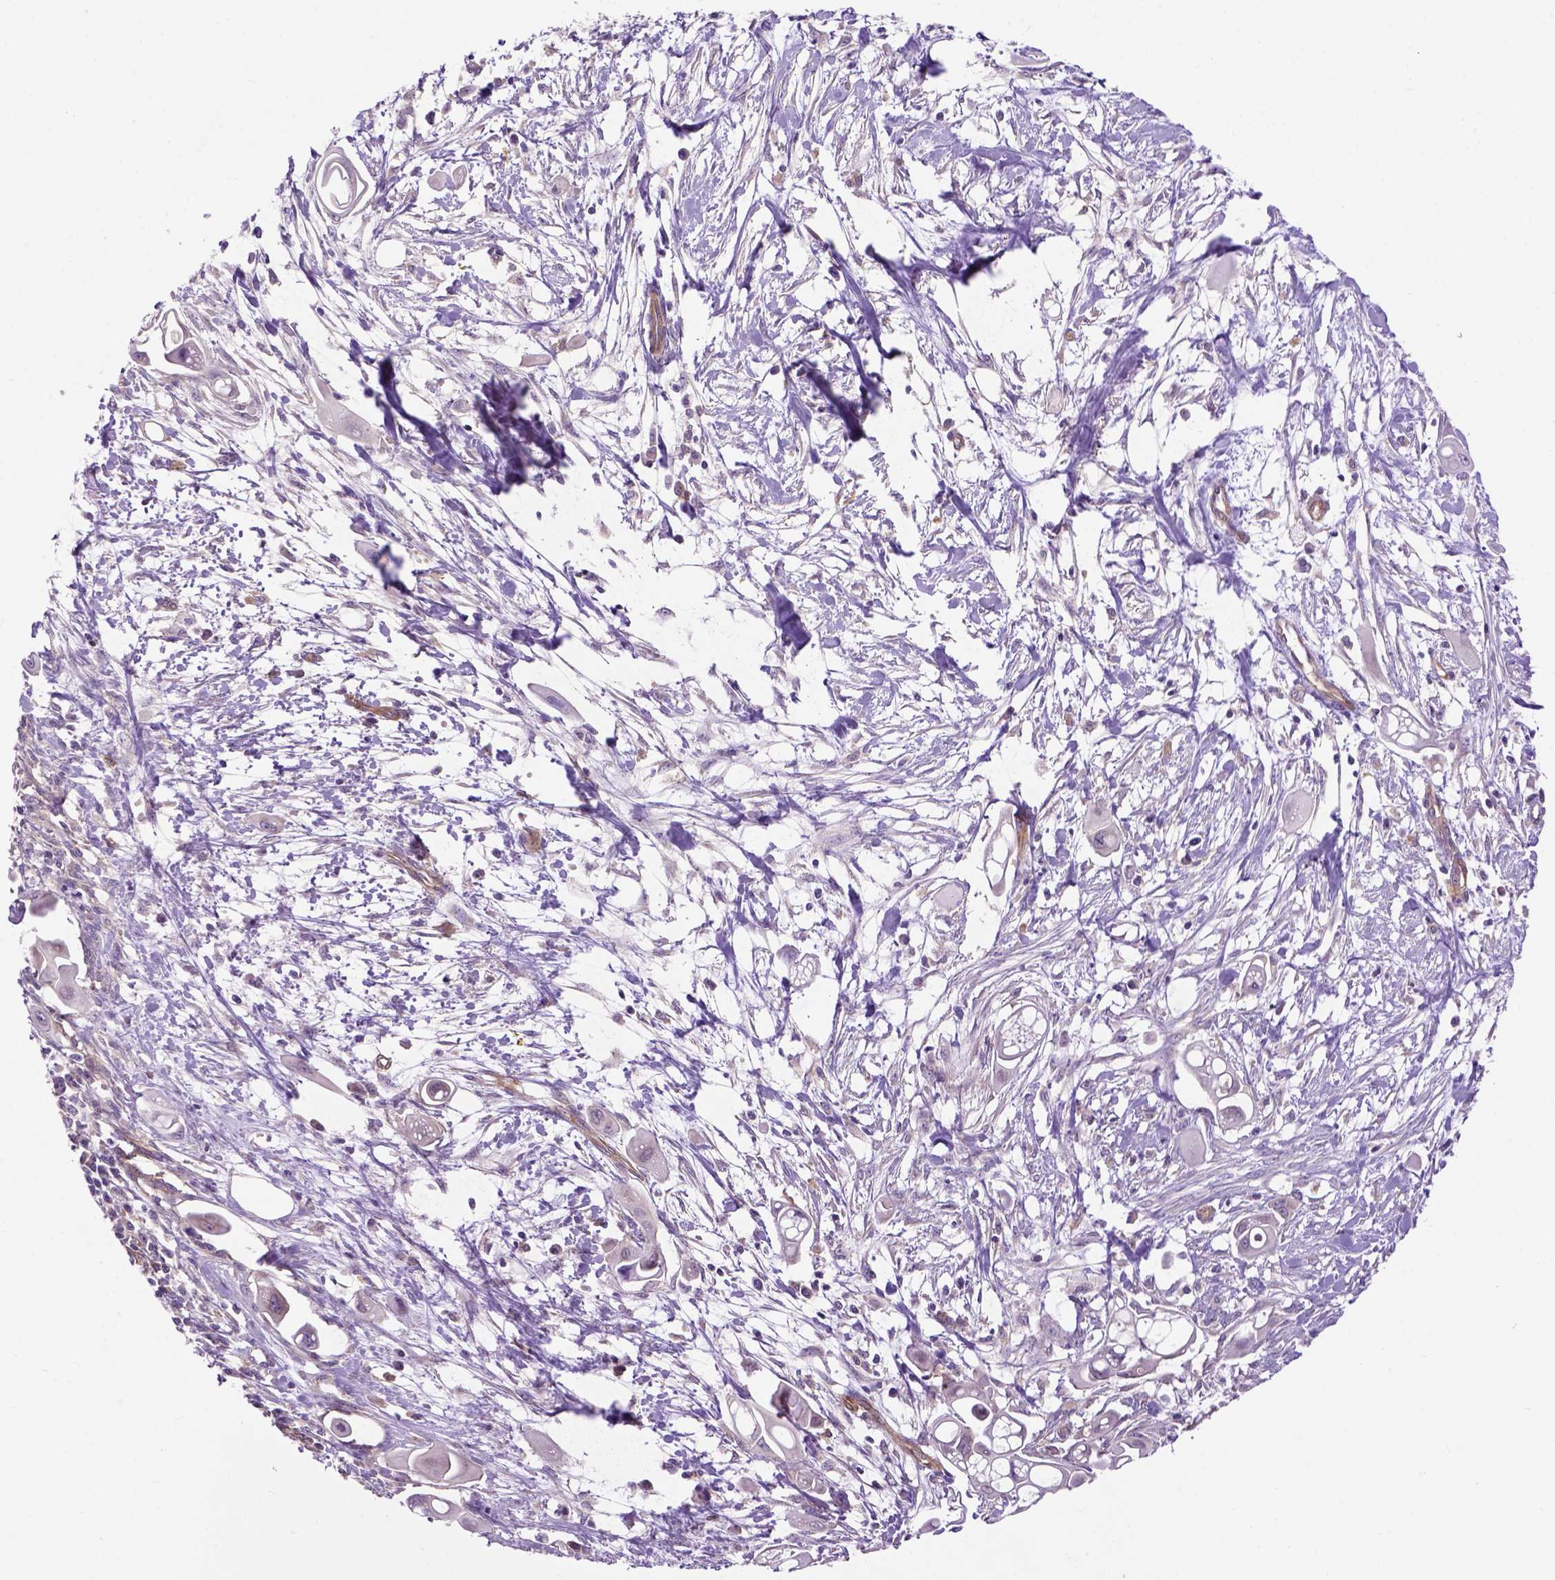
{"staining": {"intensity": "negative", "quantity": "none", "location": "none"}, "tissue": "pancreatic cancer", "cell_type": "Tumor cells", "image_type": "cancer", "snomed": [{"axis": "morphology", "description": "Adenocarcinoma, NOS"}, {"axis": "topography", "description": "Pancreas"}], "caption": "Immunohistochemical staining of adenocarcinoma (pancreatic) displays no significant positivity in tumor cells.", "gene": "CASKIN2", "patient": {"sex": "male", "age": 50}}